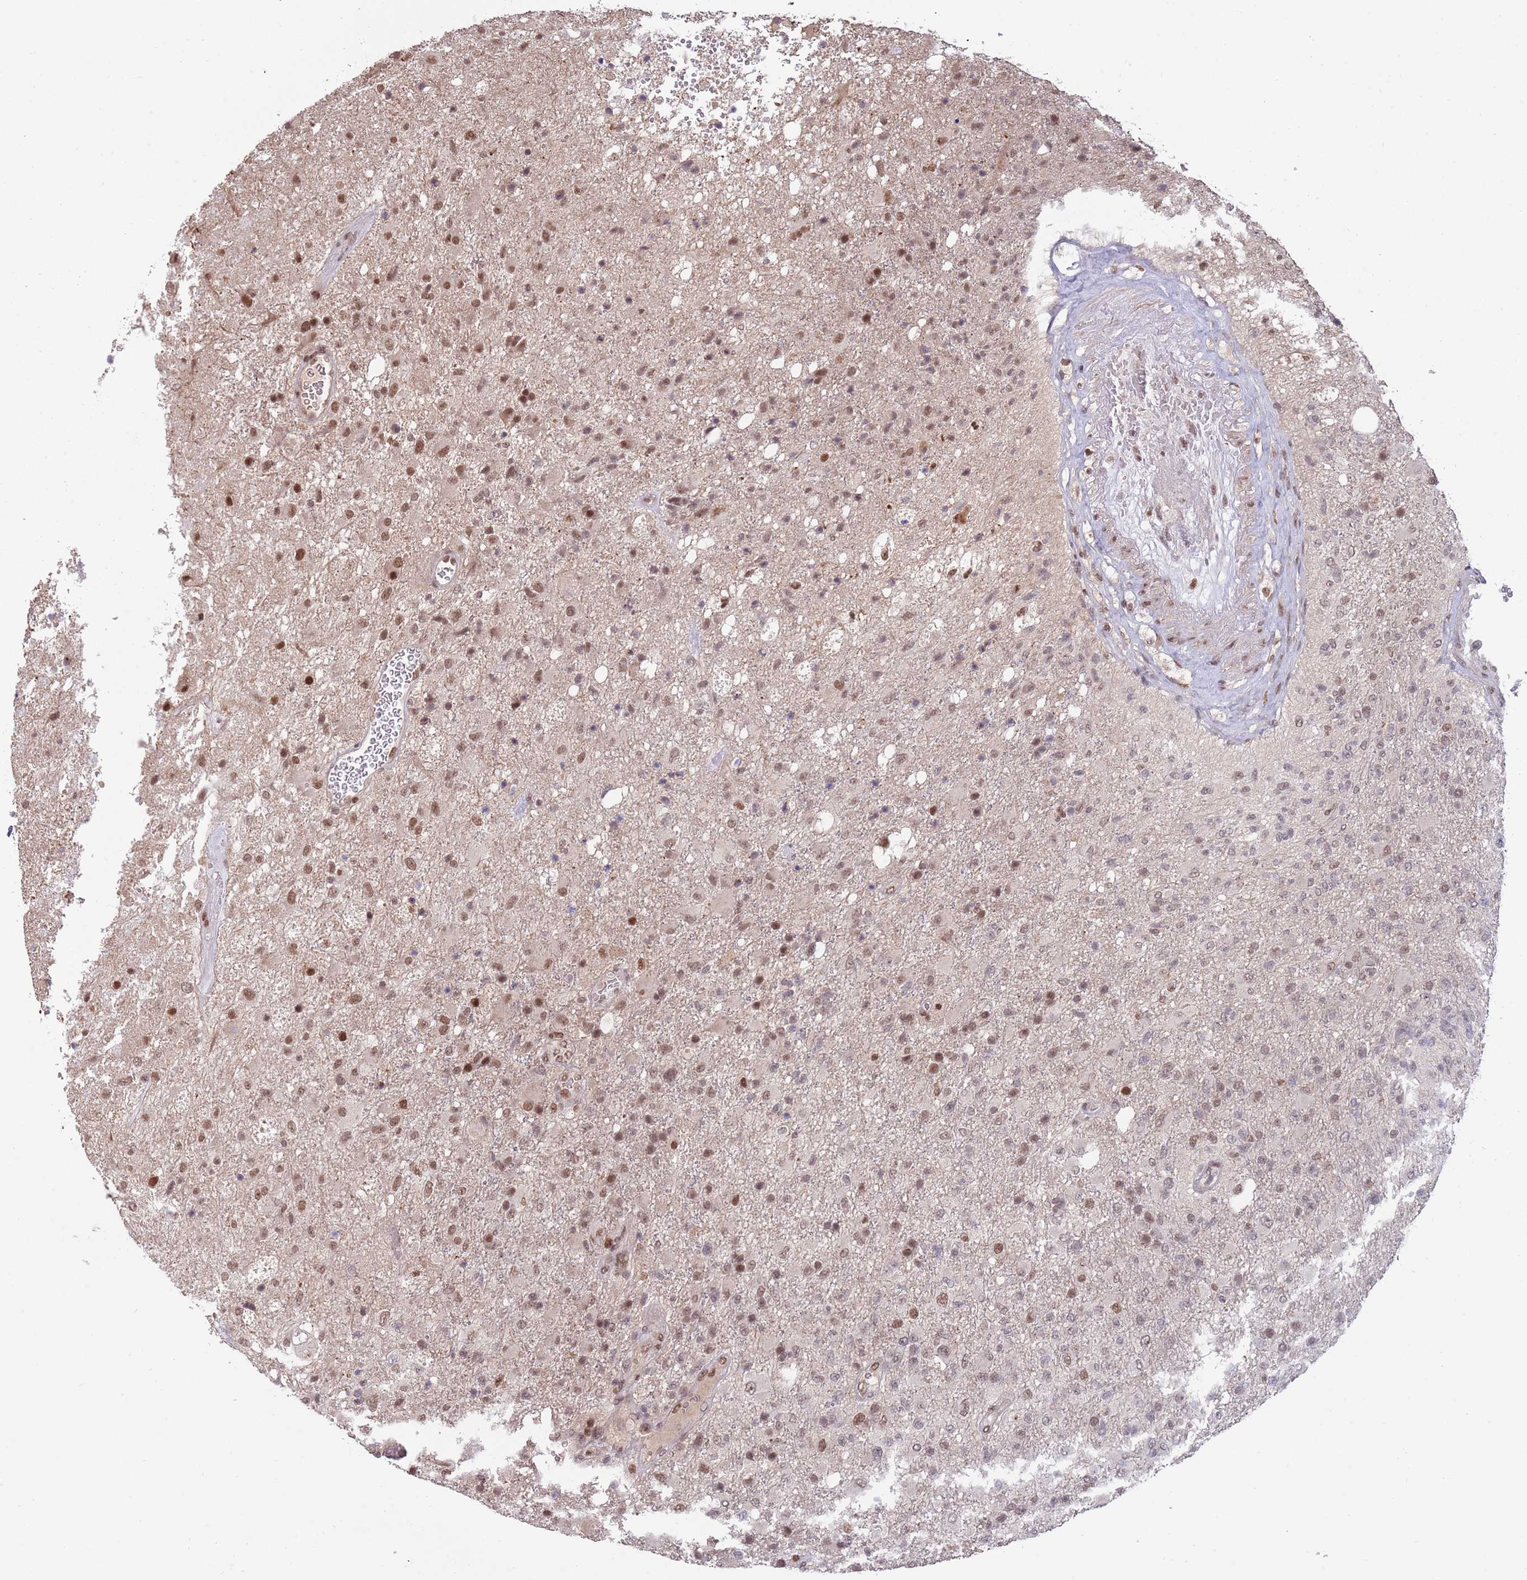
{"staining": {"intensity": "moderate", "quantity": ">75%", "location": "nuclear"}, "tissue": "glioma", "cell_type": "Tumor cells", "image_type": "cancer", "snomed": [{"axis": "morphology", "description": "Glioma, malignant, High grade"}, {"axis": "topography", "description": "Brain"}], "caption": "Protein expression analysis of malignant glioma (high-grade) exhibits moderate nuclear positivity in approximately >75% of tumor cells.", "gene": "ZBTB7A", "patient": {"sex": "female", "age": 74}}